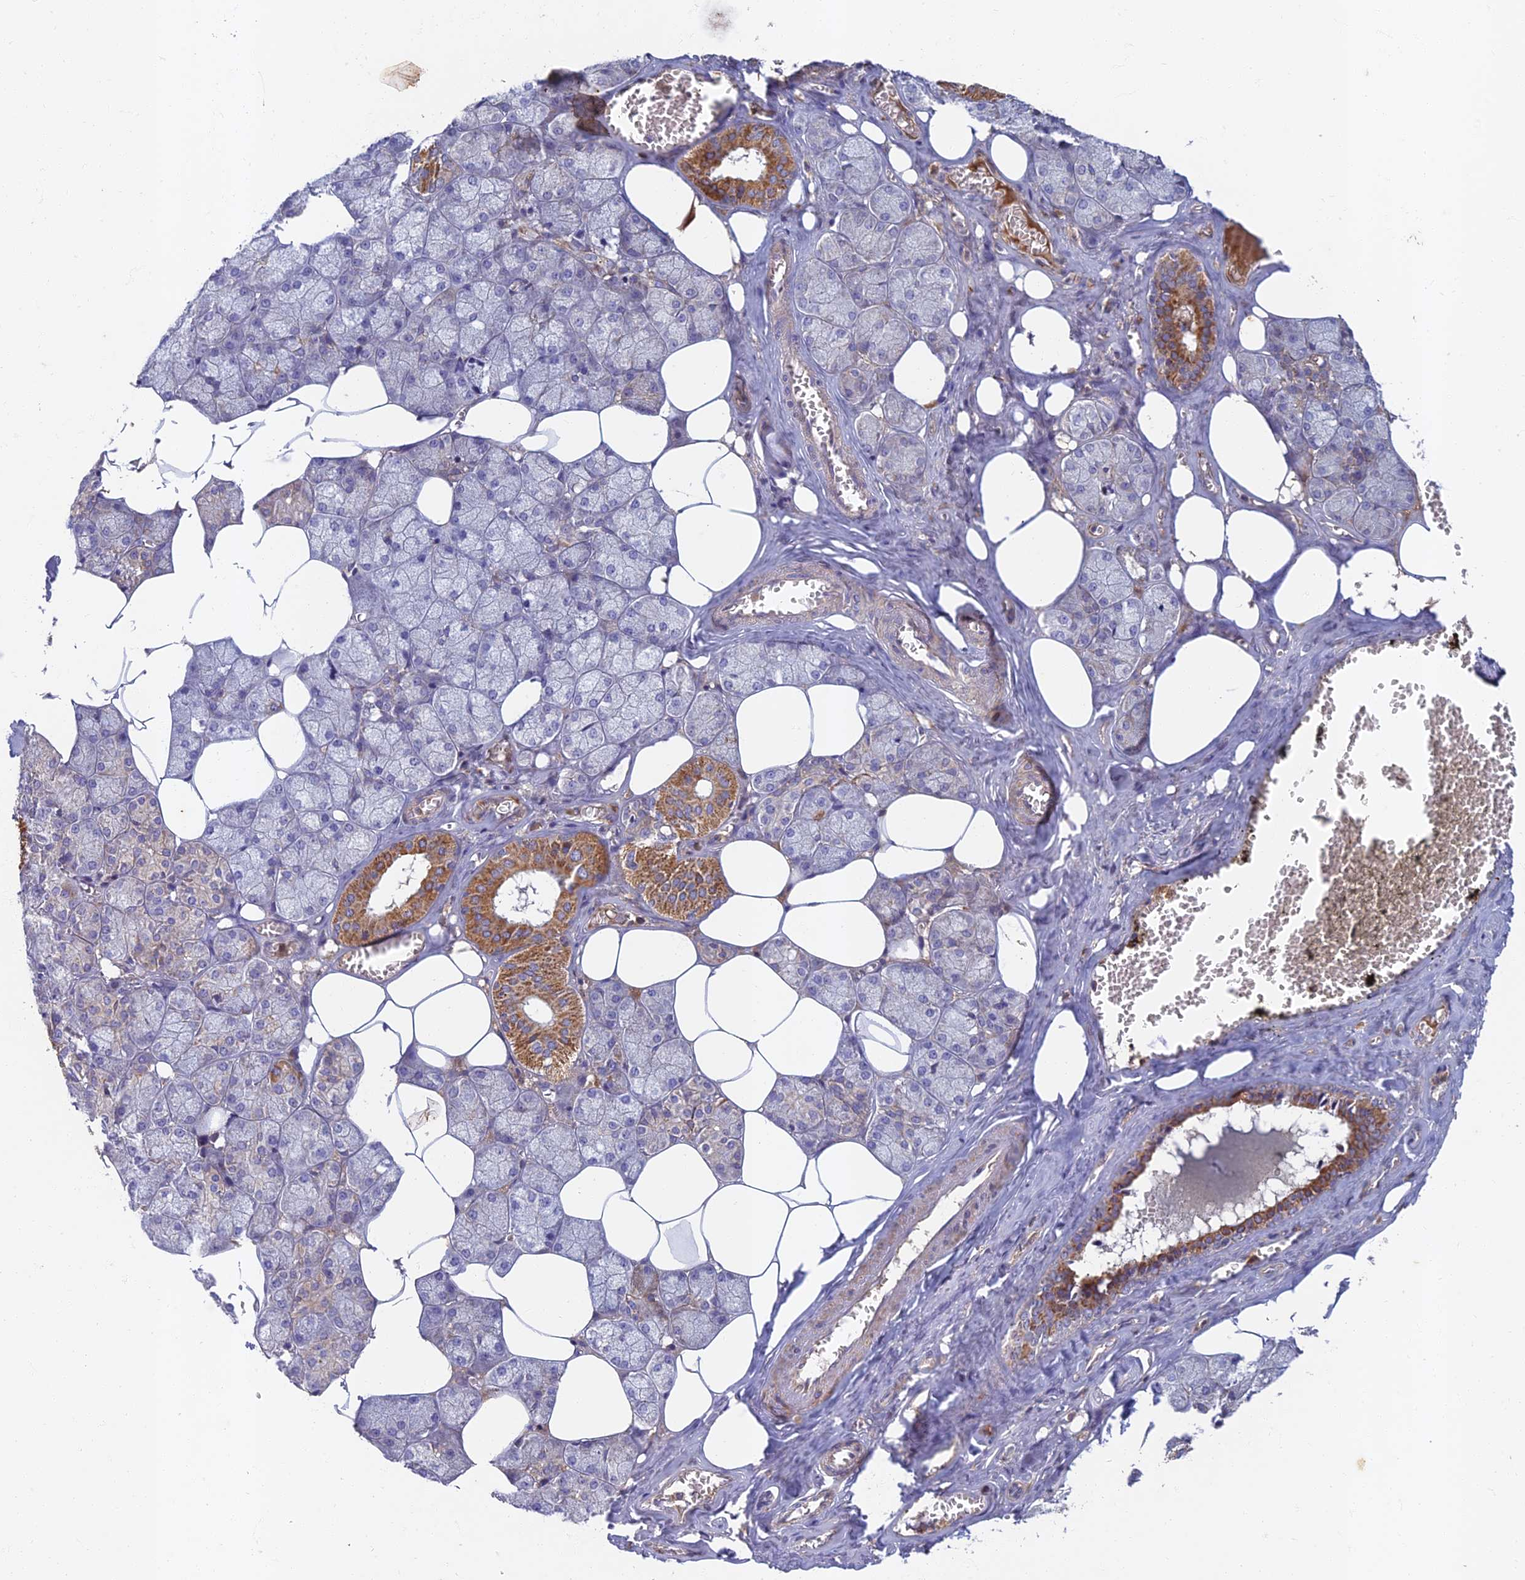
{"staining": {"intensity": "moderate", "quantity": "25%-75%", "location": "cytoplasmic/membranous"}, "tissue": "salivary gland", "cell_type": "Glandular cells", "image_type": "normal", "snomed": [{"axis": "morphology", "description": "Normal tissue, NOS"}, {"axis": "topography", "description": "Salivary gland"}], "caption": "The image exhibits staining of unremarkable salivary gland, revealing moderate cytoplasmic/membranous protein expression (brown color) within glandular cells.", "gene": "SOGA1", "patient": {"sex": "male", "age": 62}}